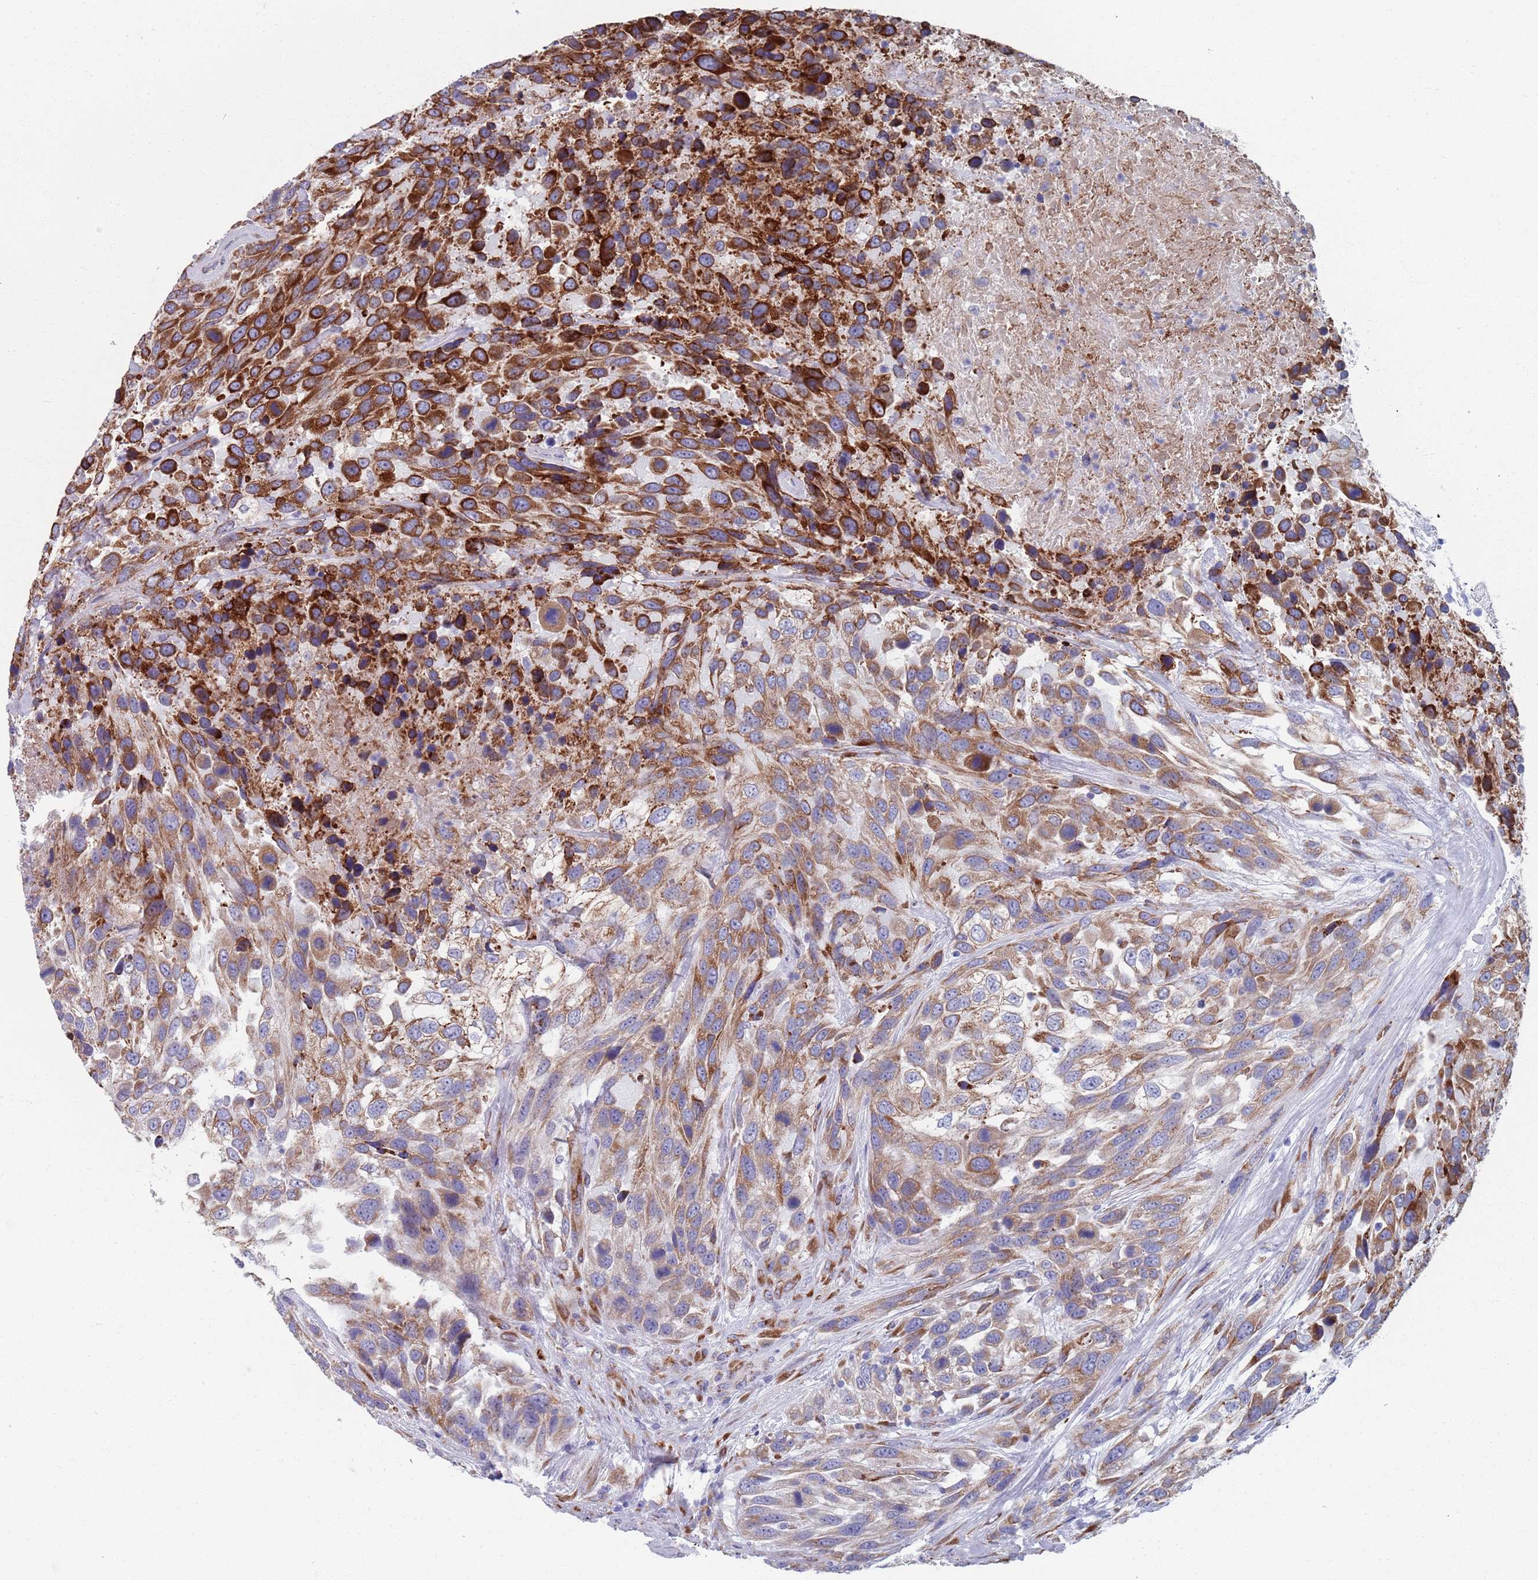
{"staining": {"intensity": "strong", "quantity": "25%-75%", "location": "cytoplasmic/membranous"}, "tissue": "urothelial cancer", "cell_type": "Tumor cells", "image_type": "cancer", "snomed": [{"axis": "morphology", "description": "Urothelial carcinoma, High grade"}, {"axis": "topography", "description": "Urinary bladder"}], "caption": "This is a photomicrograph of IHC staining of high-grade urothelial carcinoma, which shows strong staining in the cytoplasmic/membranous of tumor cells.", "gene": "PLOD1", "patient": {"sex": "female", "age": 70}}